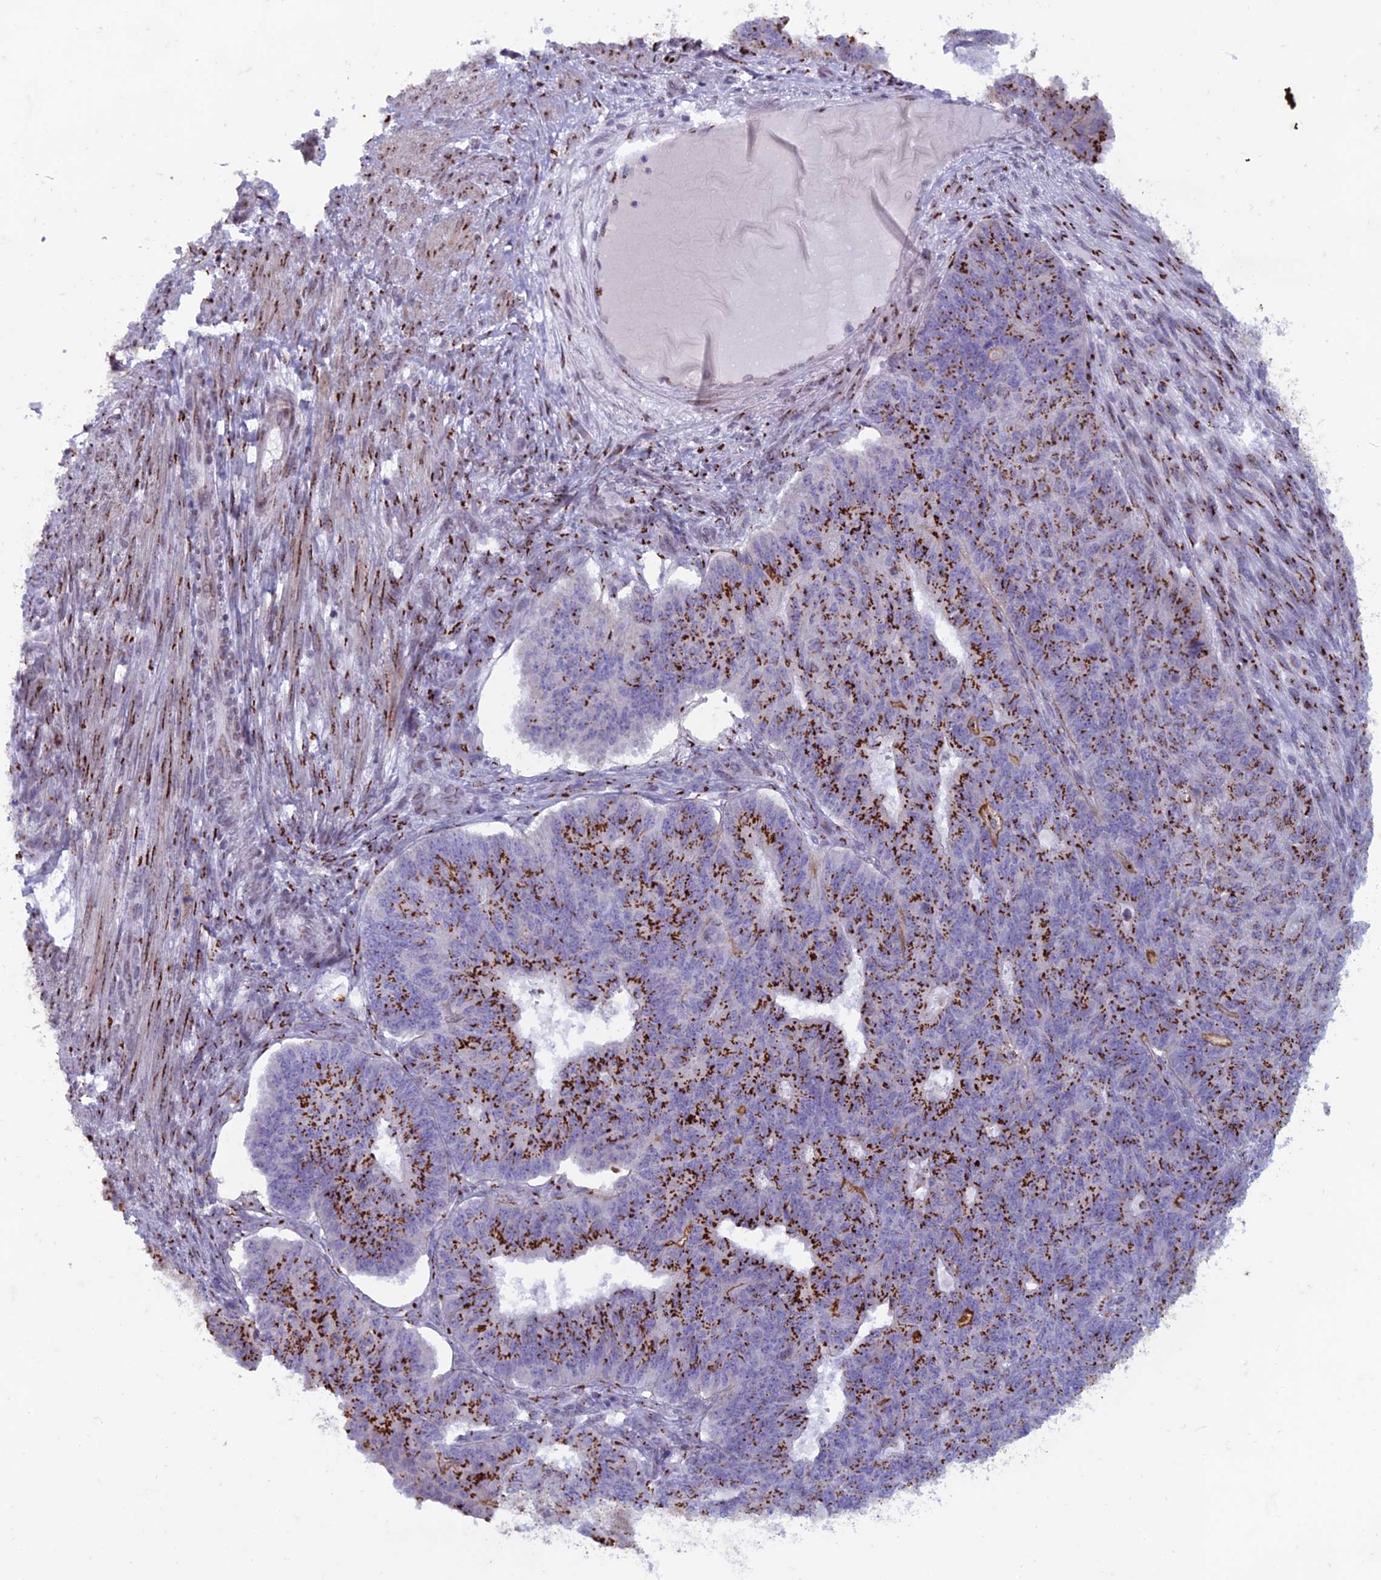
{"staining": {"intensity": "strong", "quantity": ">75%", "location": "cytoplasmic/membranous"}, "tissue": "endometrial cancer", "cell_type": "Tumor cells", "image_type": "cancer", "snomed": [{"axis": "morphology", "description": "Adenocarcinoma, NOS"}, {"axis": "topography", "description": "Endometrium"}], "caption": "Tumor cells exhibit strong cytoplasmic/membranous positivity in approximately >75% of cells in endometrial adenocarcinoma. The staining was performed using DAB (3,3'-diaminobenzidine) to visualize the protein expression in brown, while the nuclei were stained in blue with hematoxylin (Magnification: 20x).", "gene": "FAM3C", "patient": {"sex": "female", "age": 32}}